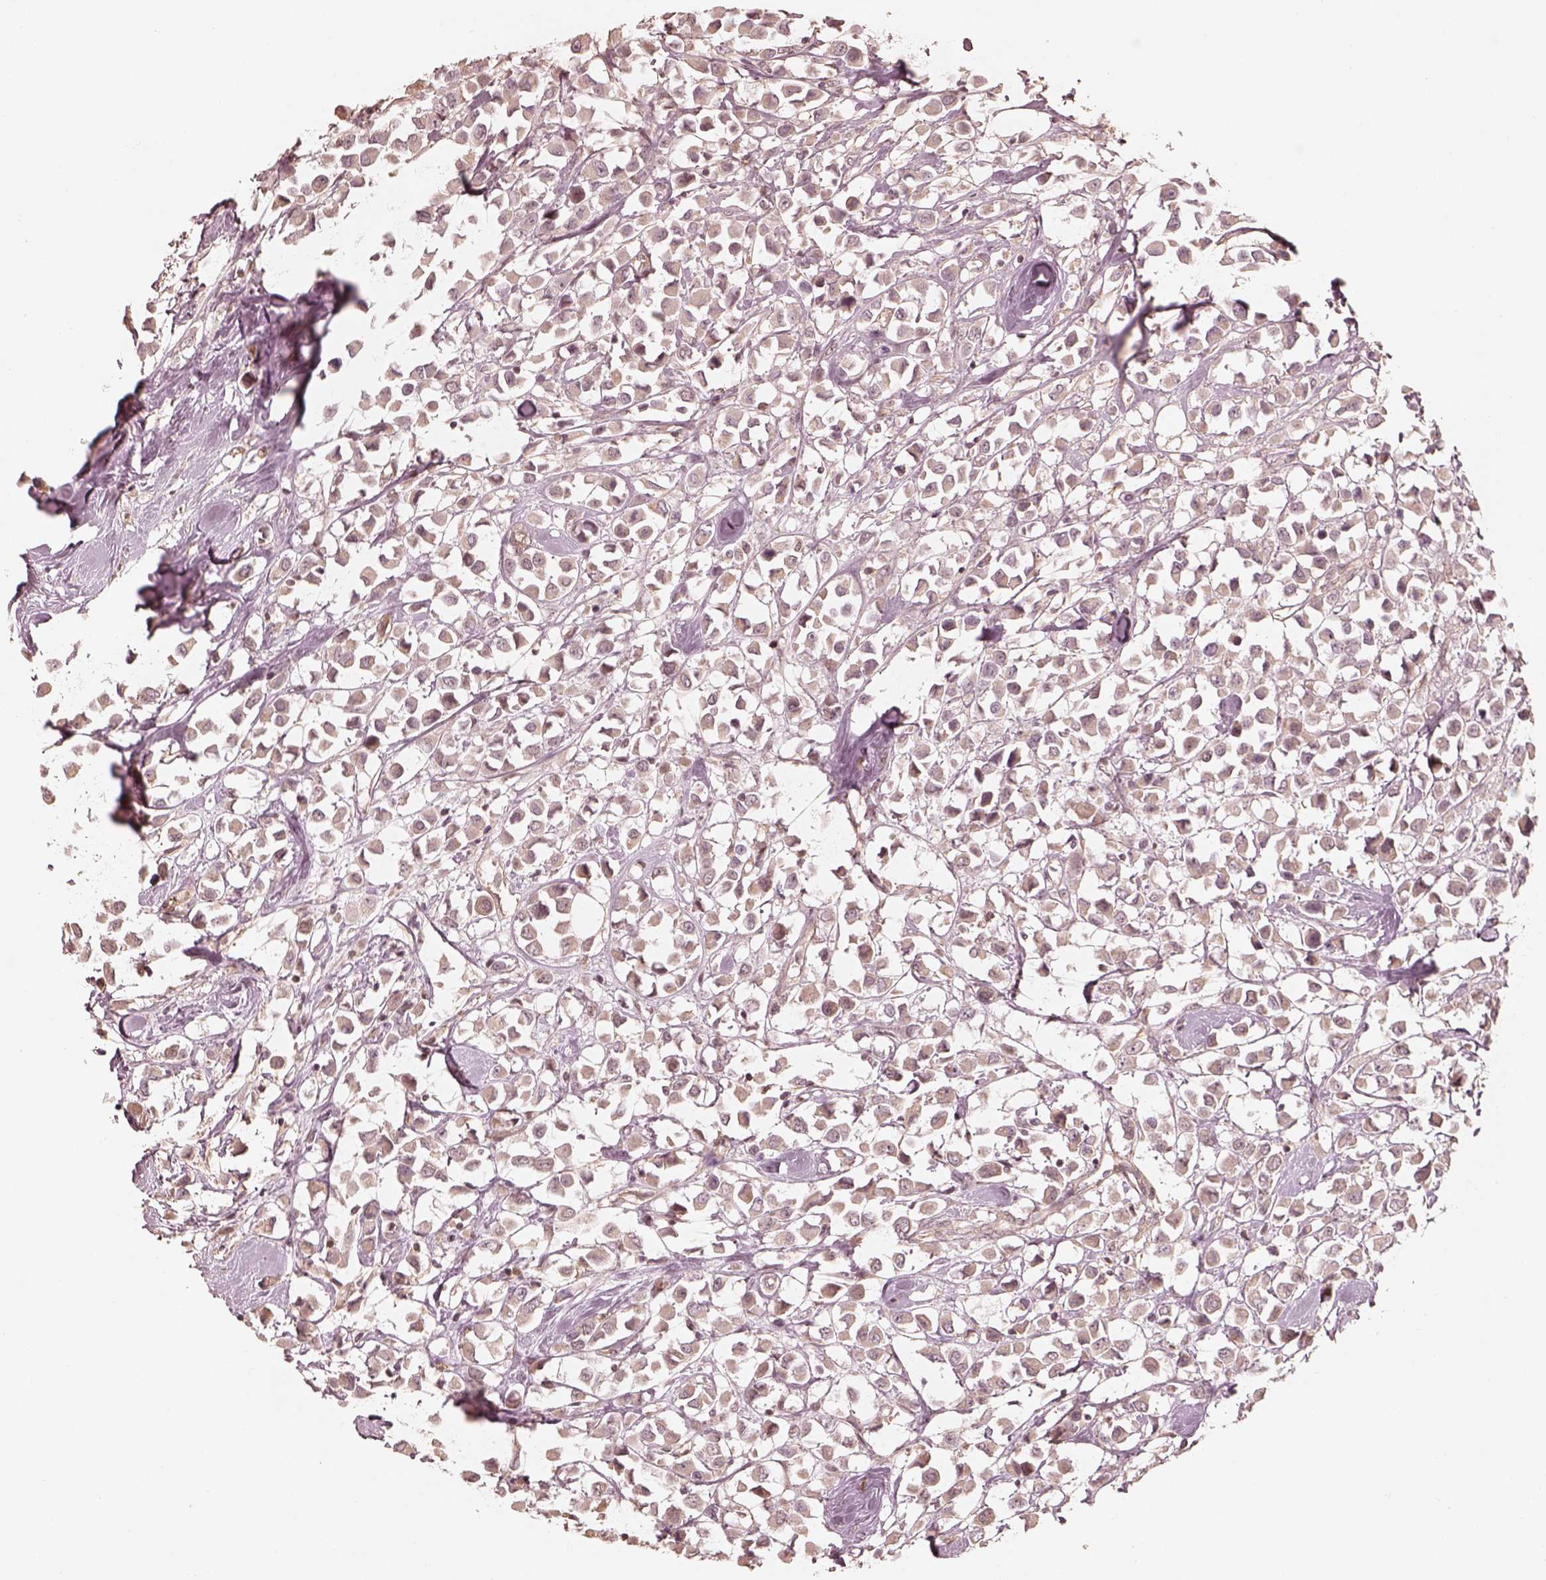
{"staining": {"intensity": "negative", "quantity": "none", "location": "none"}, "tissue": "breast cancer", "cell_type": "Tumor cells", "image_type": "cancer", "snomed": [{"axis": "morphology", "description": "Duct carcinoma"}, {"axis": "topography", "description": "Breast"}], "caption": "An immunohistochemistry (IHC) micrograph of invasive ductal carcinoma (breast) is shown. There is no staining in tumor cells of invasive ductal carcinoma (breast).", "gene": "KIF5C", "patient": {"sex": "female", "age": 61}}